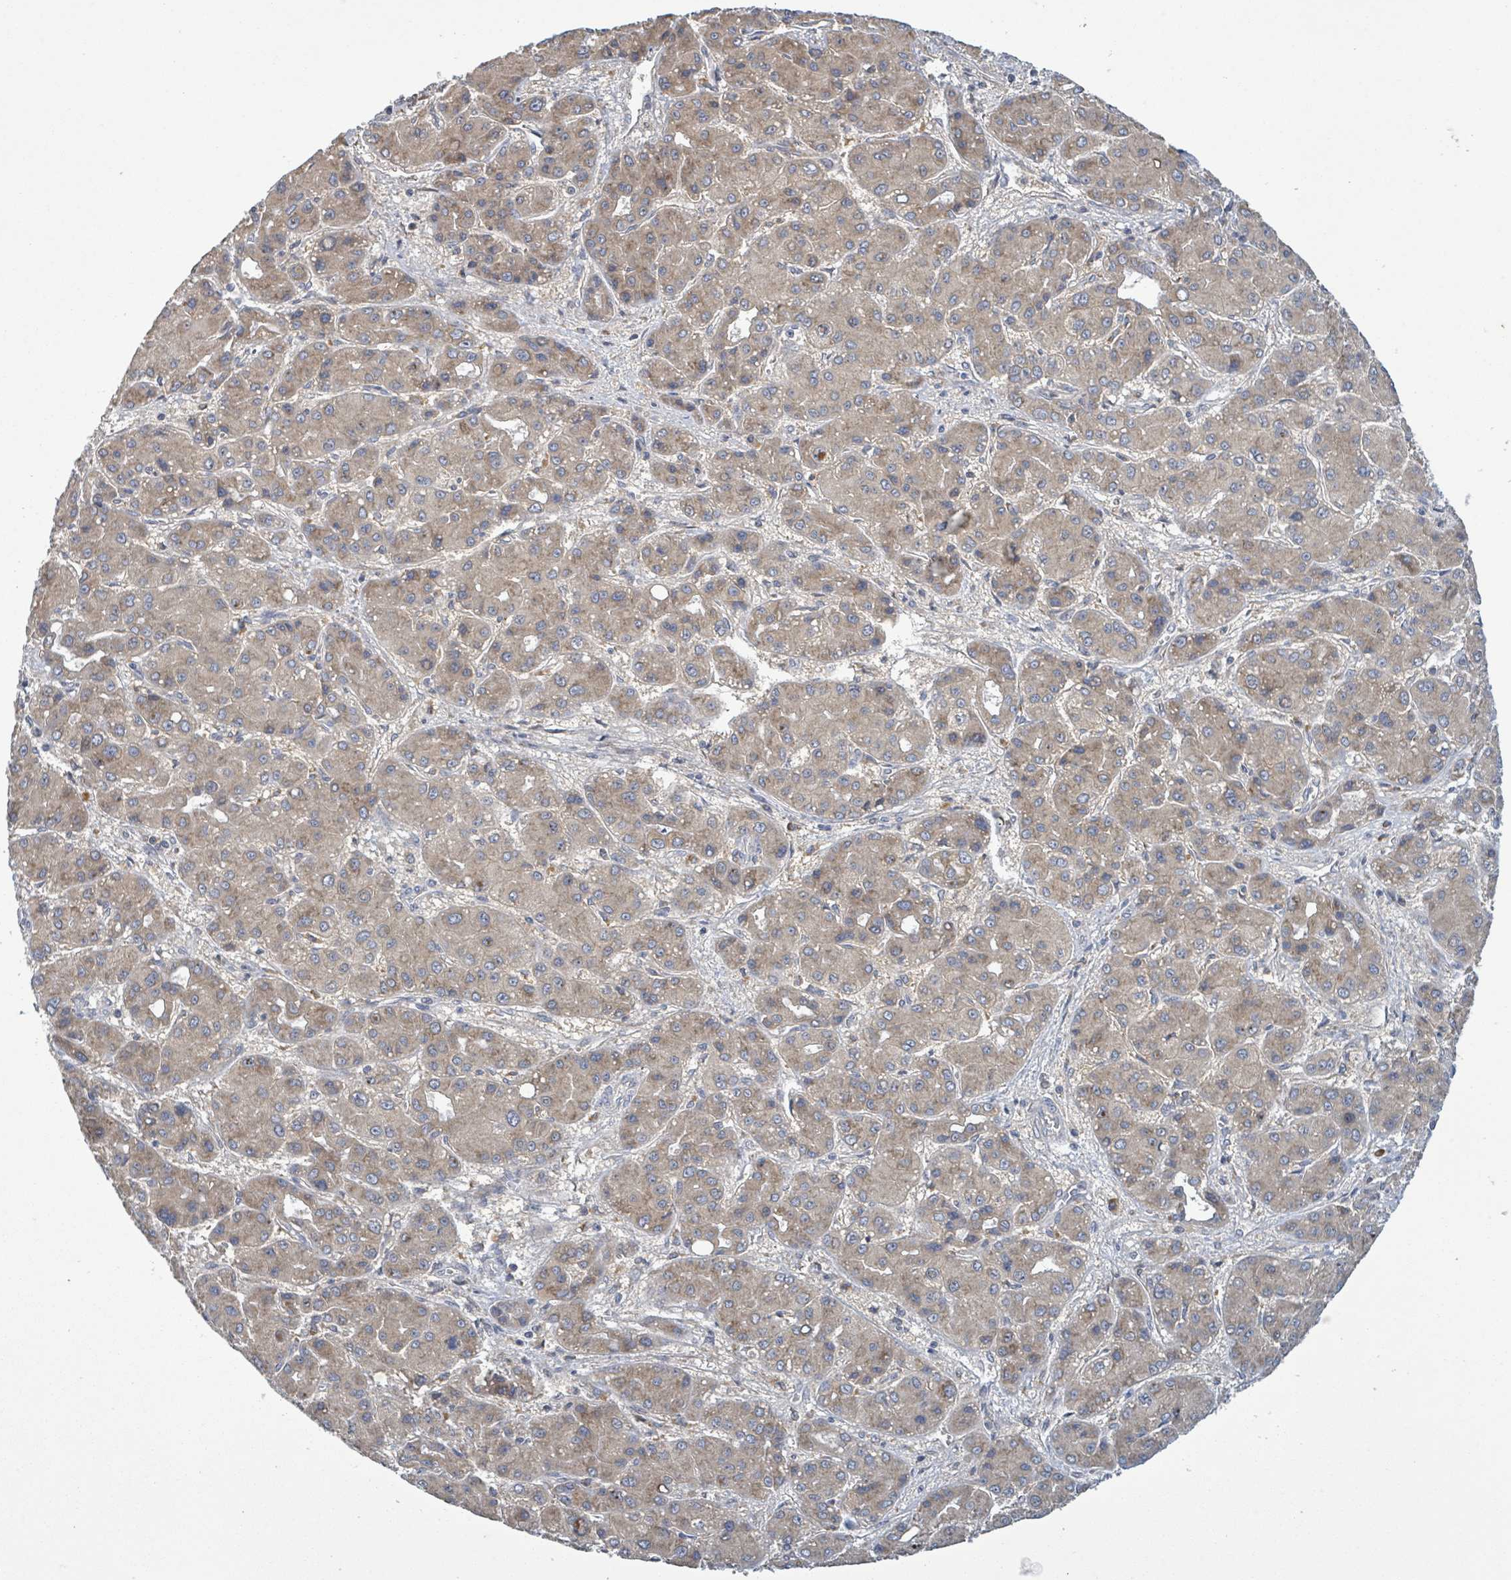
{"staining": {"intensity": "weak", "quantity": ">75%", "location": "cytoplasmic/membranous"}, "tissue": "liver cancer", "cell_type": "Tumor cells", "image_type": "cancer", "snomed": [{"axis": "morphology", "description": "Carcinoma, Hepatocellular, NOS"}, {"axis": "topography", "description": "Liver"}], "caption": "Tumor cells exhibit low levels of weak cytoplasmic/membranous positivity in approximately >75% of cells in human liver hepatocellular carcinoma.", "gene": "ATP13A1", "patient": {"sex": "male", "age": 55}}